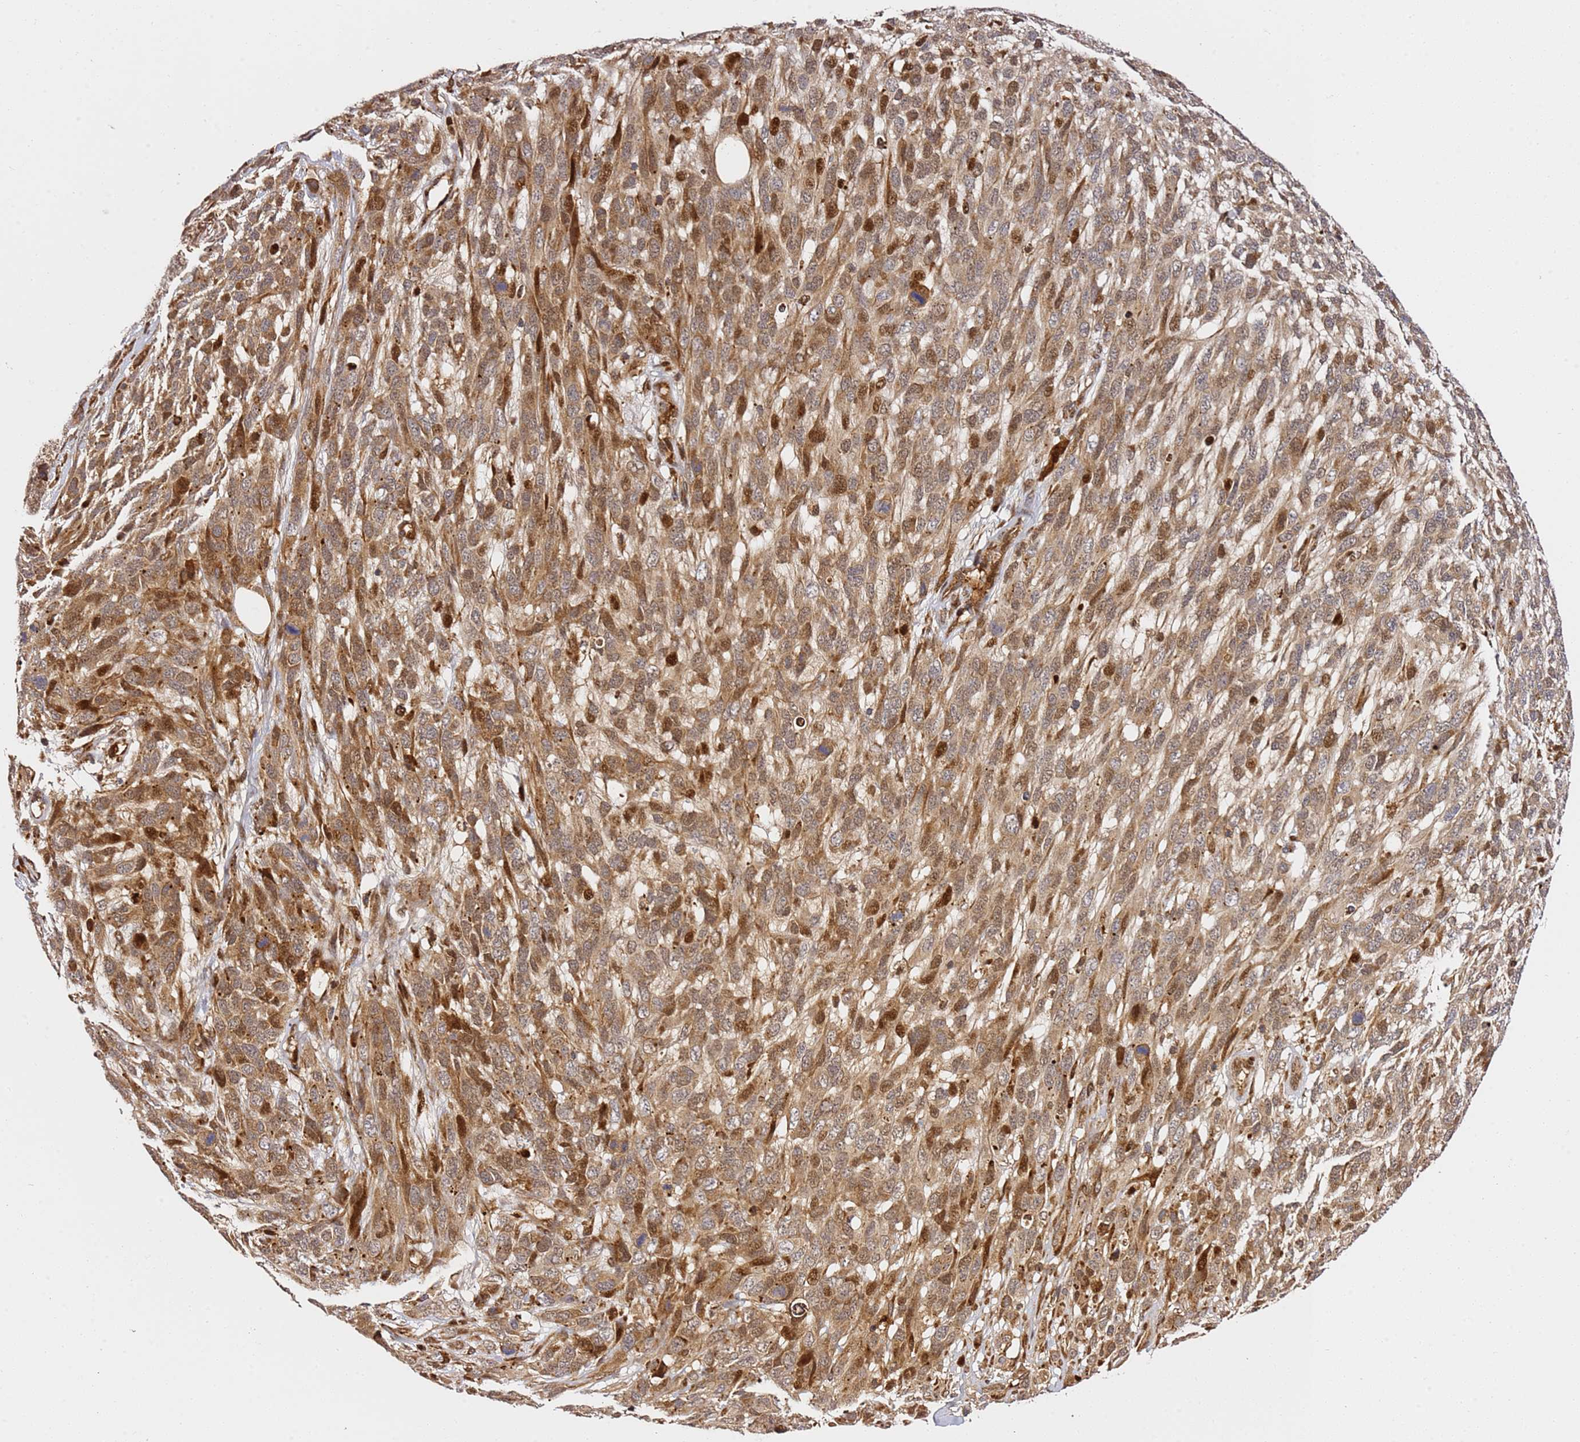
{"staining": {"intensity": "moderate", "quantity": ">75%", "location": "cytoplasmic/membranous,nuclear"}, "tissue": "melanoma", "cell_type": "Tumor cells", "image_type": "cancer", "snomed": [{"axis": "morphology", "description": "Normal morphology"}, {"axis": "morphology", "description": "Malignant melanoma, NOS"}, {"axis": "topography", "description": "Skin"}], "caption": "A brown stain highlights moderate cytoplasmic/membranous and nuclear expression of a protein in human melanoma tumor cells.", "gene": "SMOX", "patient": {"sex": "female", "age": 72}}